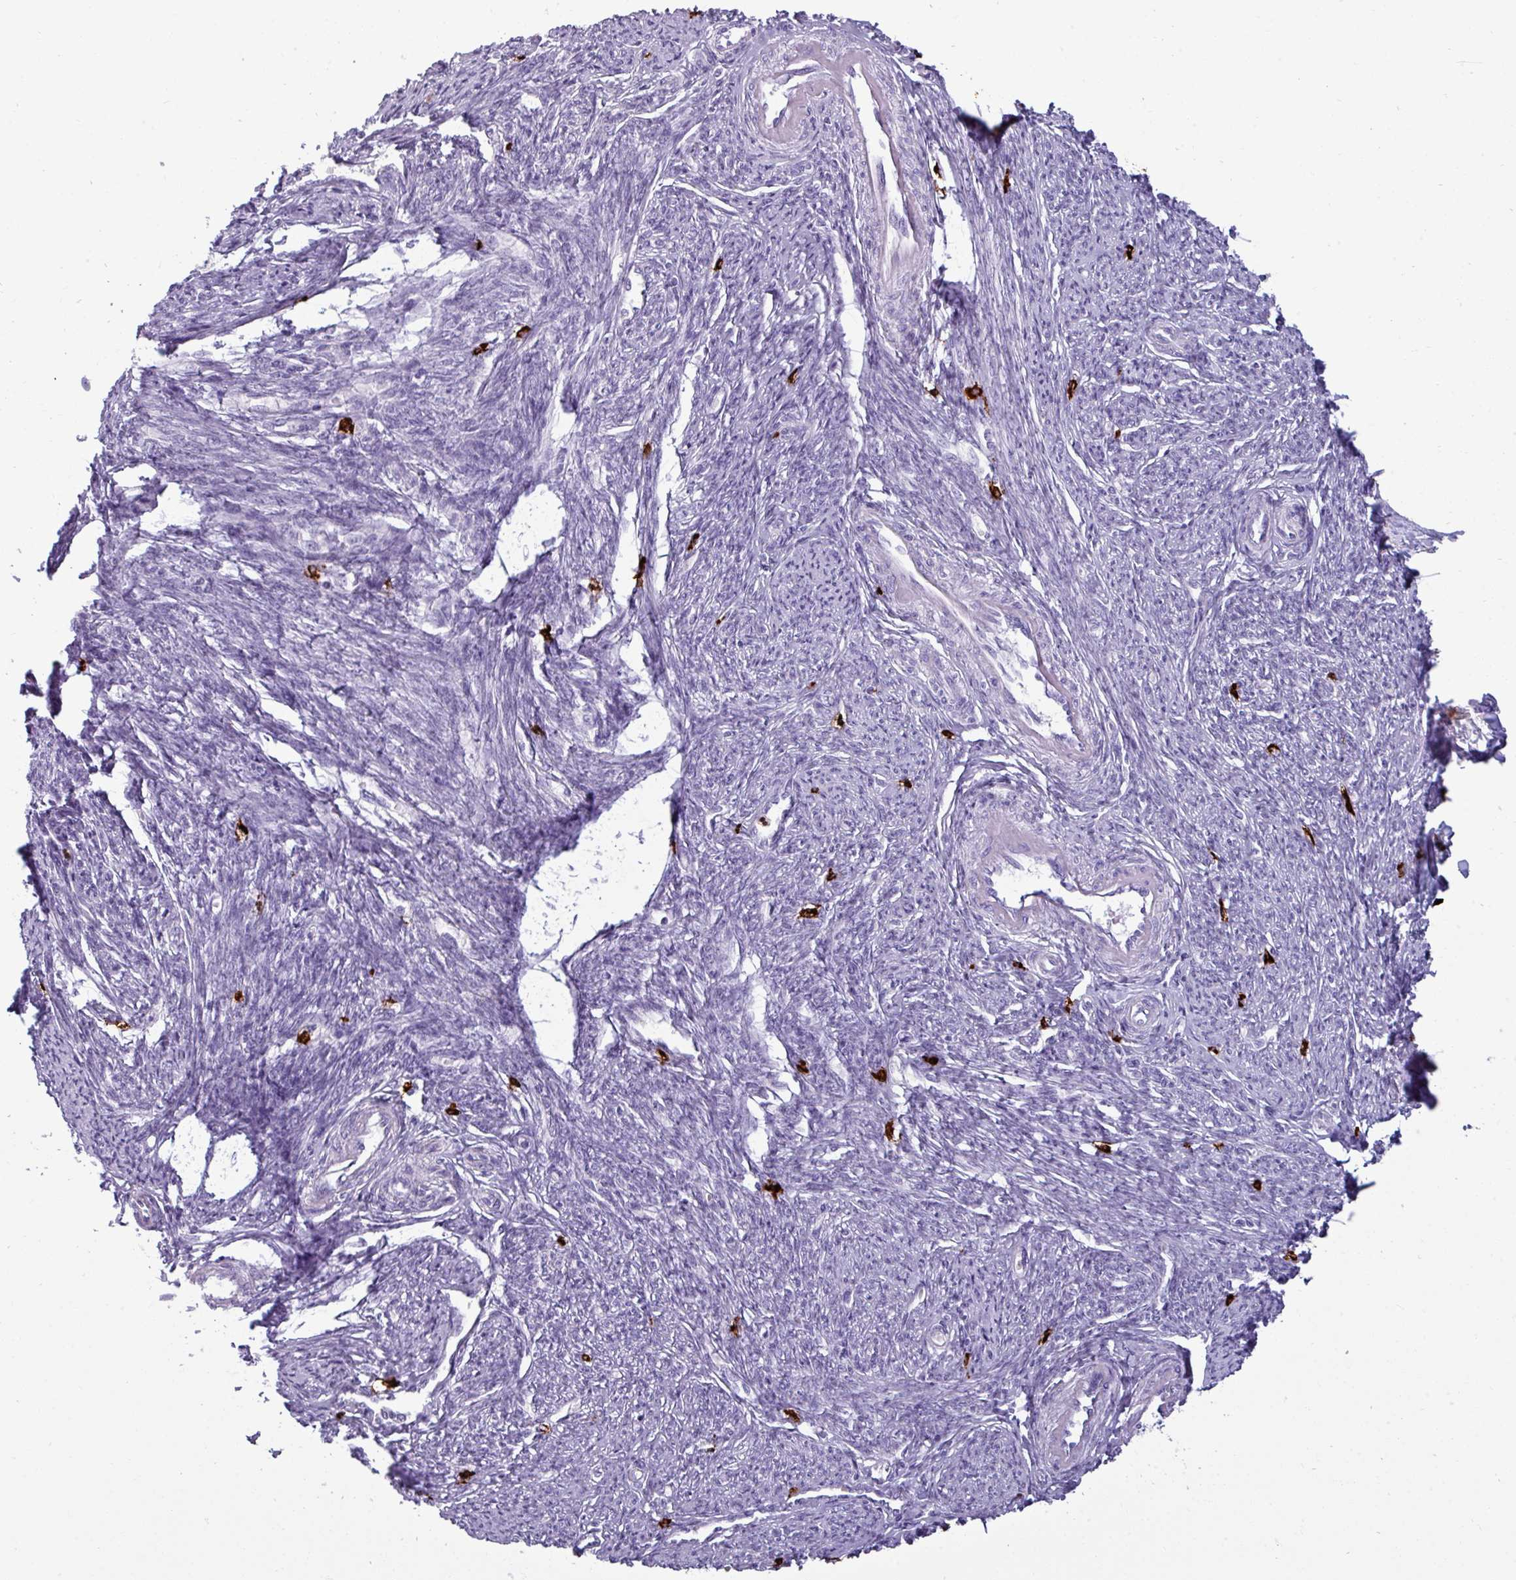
{"staining": {"intensity": "negative", "quantity": "none", "location": "none"}, "tissue": "smooth muscle", "cell_type": "Smooth muscle cells", "image_type": "normal", "snomed": [{"axis": "morphology", "description": "Normal tissue, NOS"}, {"axis": "topography", "description": "Smooth muscle"}, {"axis": "topography", "description": "Fallopian tube"}], "caption": "Protein analysis of benign smooth muscle exhibits no significant staining in smooth muscle cells. (Immunohistochemistry, brightfield microscopy, high magnification).", "gene": "TRIM39", "patient": {"sex": "female", "age": 59}}